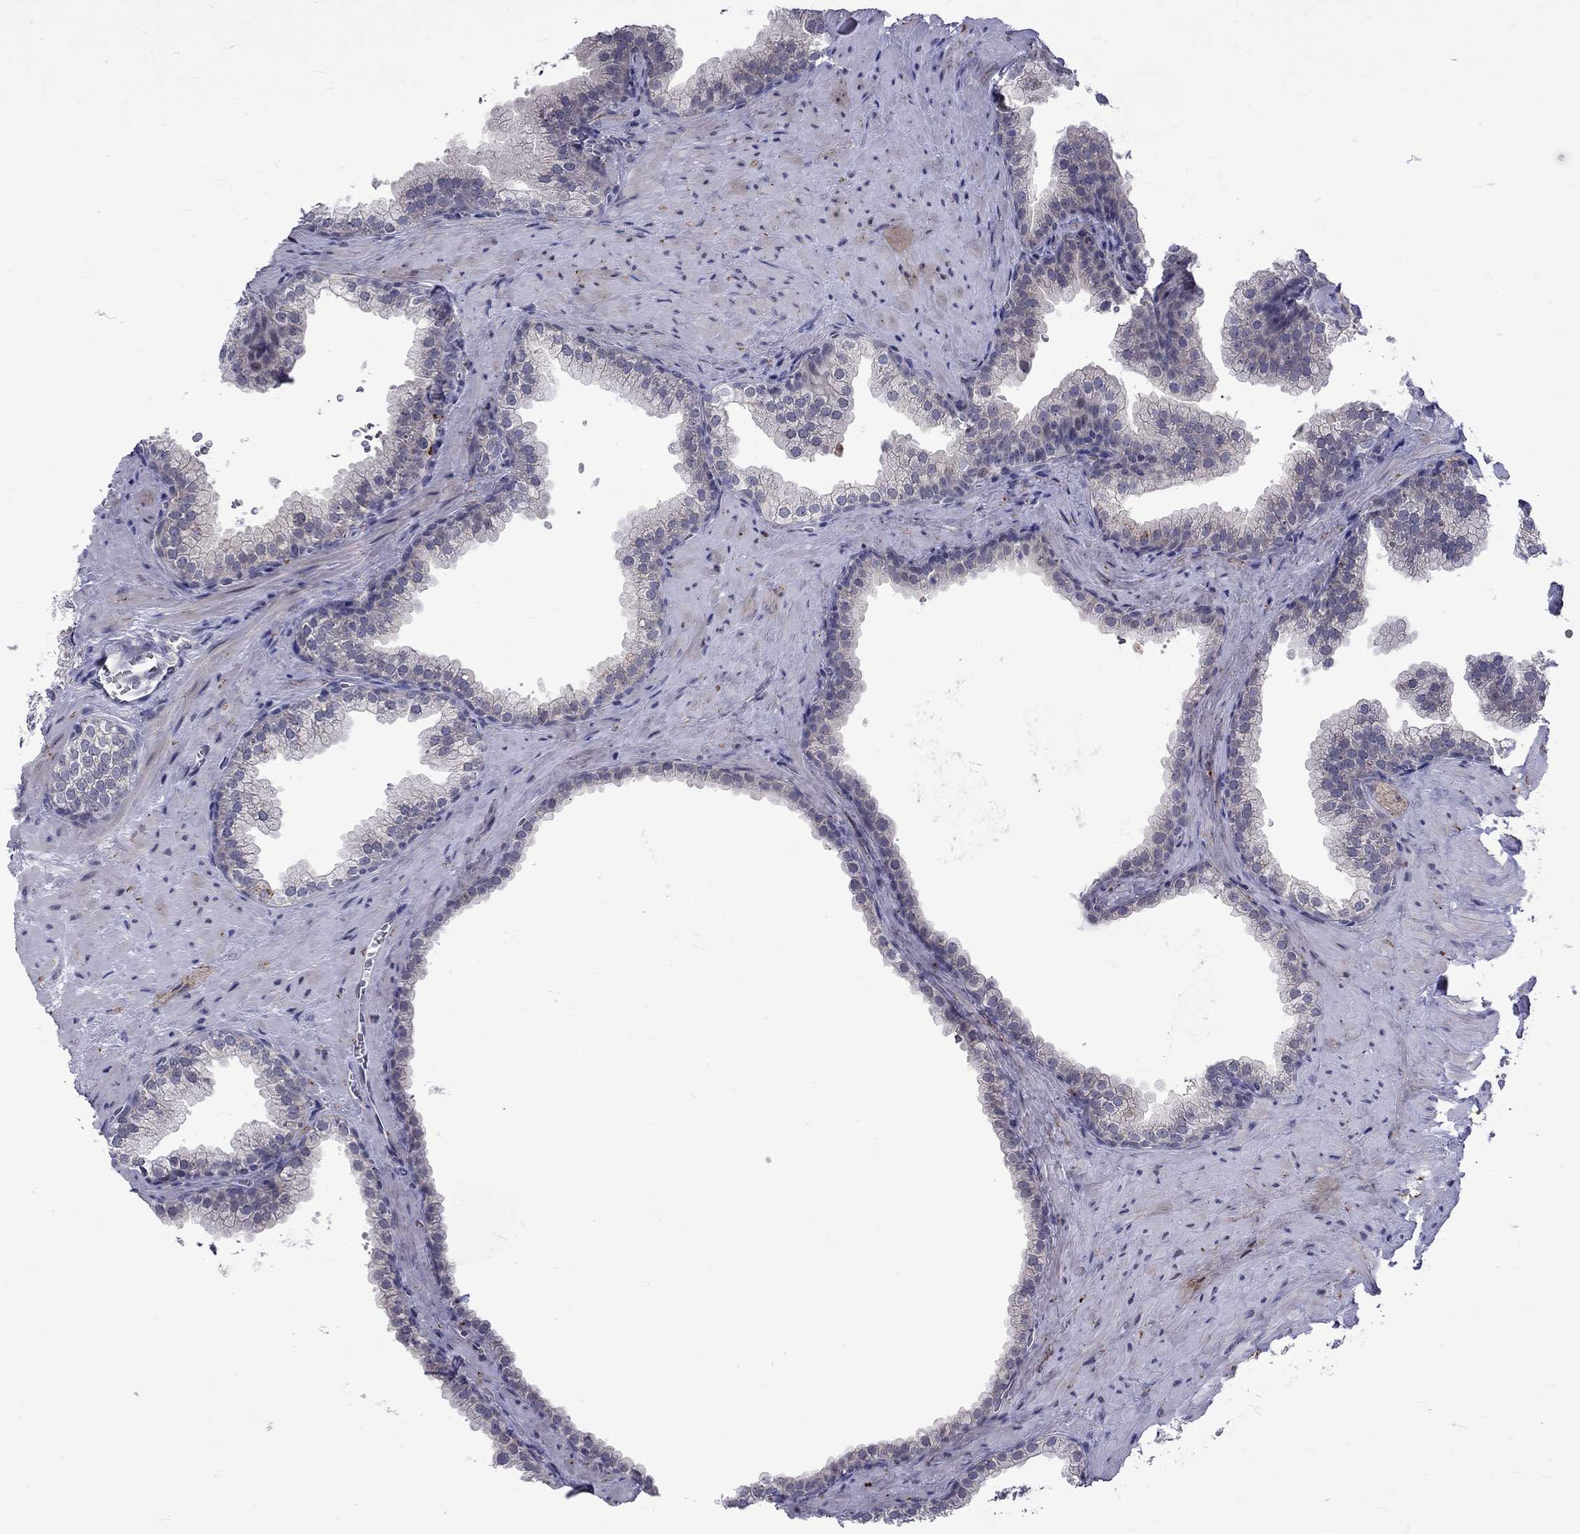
{"staining": {"intensity": "negative", "quantity": "none", "location": "none"}, "tissue": "prostate", "cell_type": "Glandular cells", "image_type": "normal", "snomed": [{"axis": "morphology", "description": "Normal tissue, NOS"}, {"axis": "topography", "description": "Prostate"}], "caption": "Protein analysis of benign prostate shows no significant positivity in glandular cells.", "gene": "RTL9", "patient": {"sex": "male", "age": 79}}